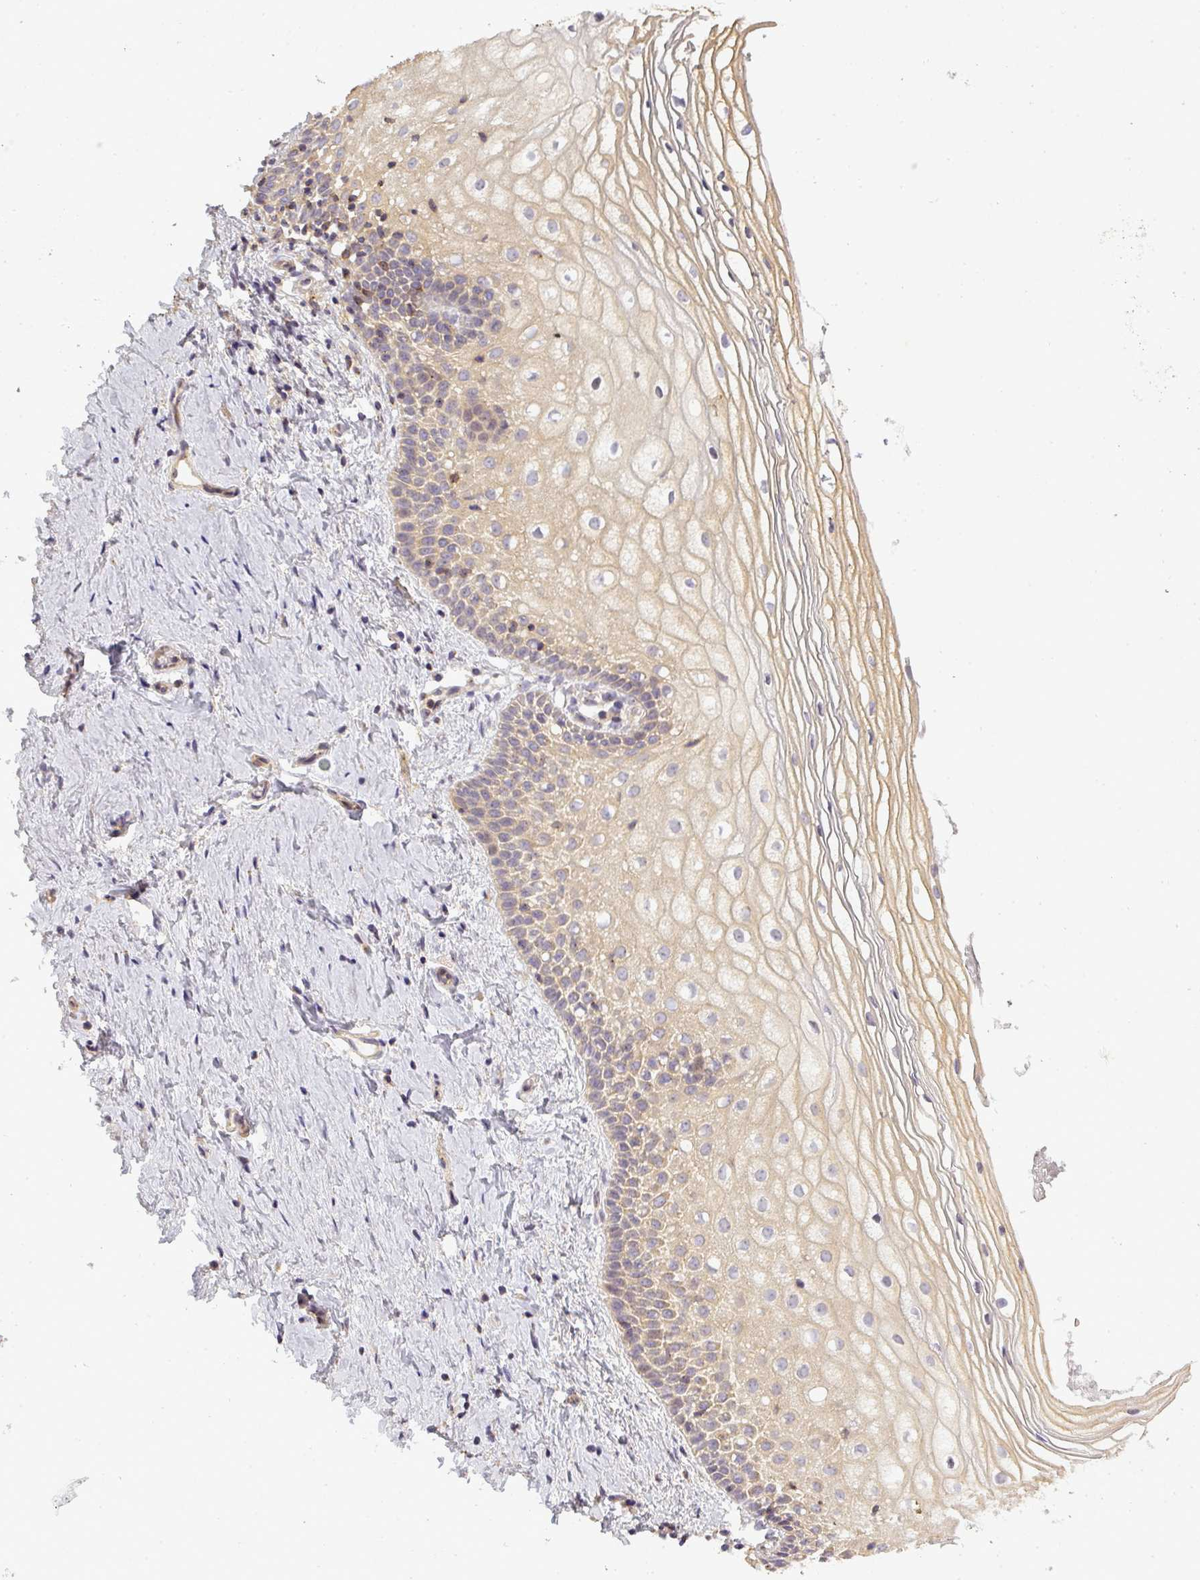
{"staining": {"intensity": "weak", "quantity": ">75%", "location": "cytoplasmic/membranous"}, "tissue": "vagina", "cell_type": "Squamous epithelial cells", "image_type": "normal", "snomed": [{"axis": "morphology", "description": "Normal tissue, NOS"}, {"axis": "topography", "description": "Vagina"}], "caption": "Weak cytoplasmic/membranous staining is identified in about >75% of squamous epithelial cells in benign vagina.", "gene": "NIN", "patient": {"sex": "female", "age": 56}}